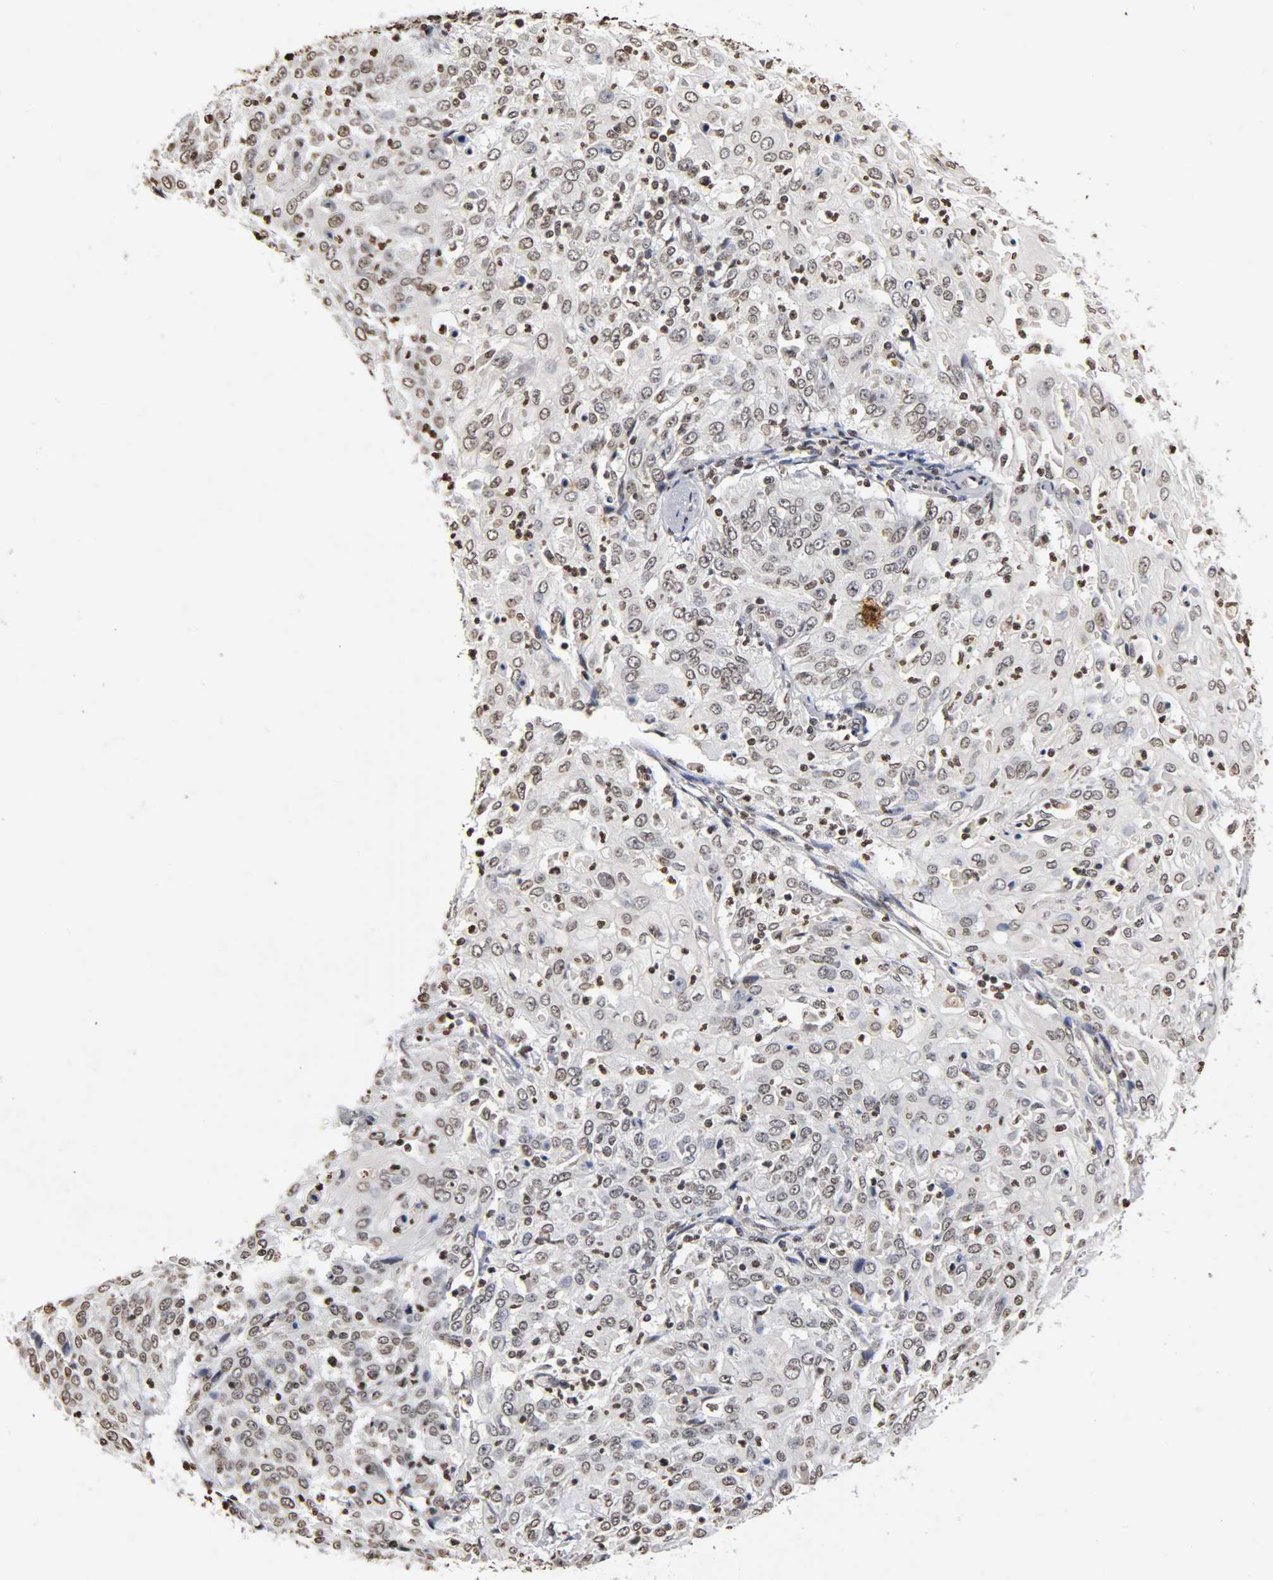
{"staining": {"intensity": "weak", "quantity": "<25%", "location": "nuclear"}, "tissue": "cervical cancer", "cell_type": "Tumor cells", "image_type": "cancer", "snomed": [{"axis": "morphology", "description": "Squamous cell carcinoma, NOS"}, {"axis": "topography", "description": "Cervix"}], "caption": "A high-resolution micrograph shows immunohistochemistry staining of cervical cancer (squamous cell carcinoma), which displays no significant staining in tumor cells. (Brightfield microscopy of DAB immunohistochemistry (IHC) at high magnification).", "gene": "ERCC2", "patient": {"sex": "female", "age": 39}}